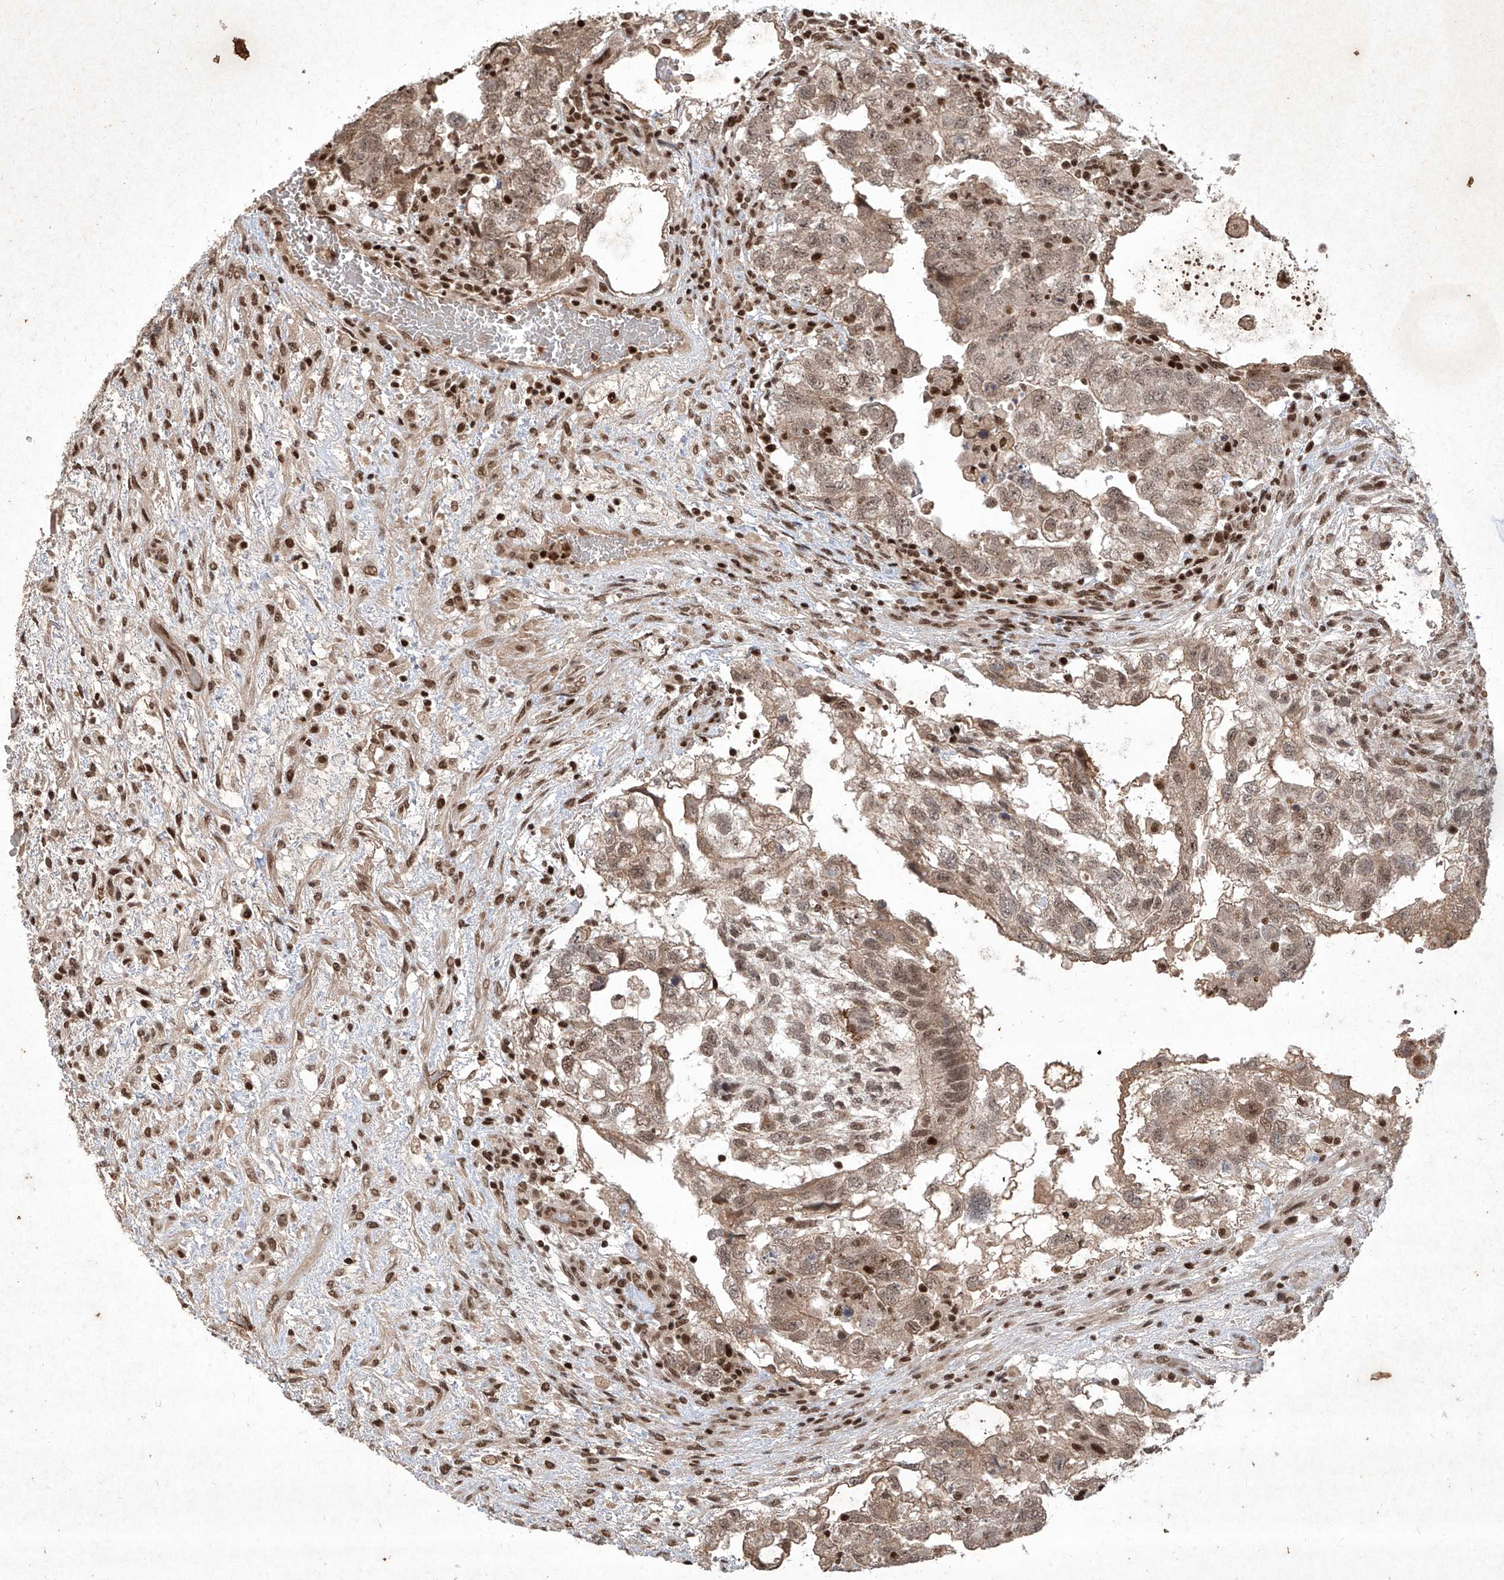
{"staining": {"intensity": "weak", "quantity": ">75%", "location": "cytoplasmic/membranous,nuclear"}, "tissue": "testis cancer", "cell_type": "Tumor cells", "image_type": "cancer", "snomed": [{"axis": "morphology", "description": "Carcinoma, Embryonal, NOS"}, {"axis": "topography", "description": "Testis"}], "caption": "About >75% of tumor cells in testis cancer show weak cytoplasmic/membranous and nuclear protein positivity as visualized by brown immunohistochemical staining.", "gene": "IRF2", "patient": {"sex": "male", "age": 36}}